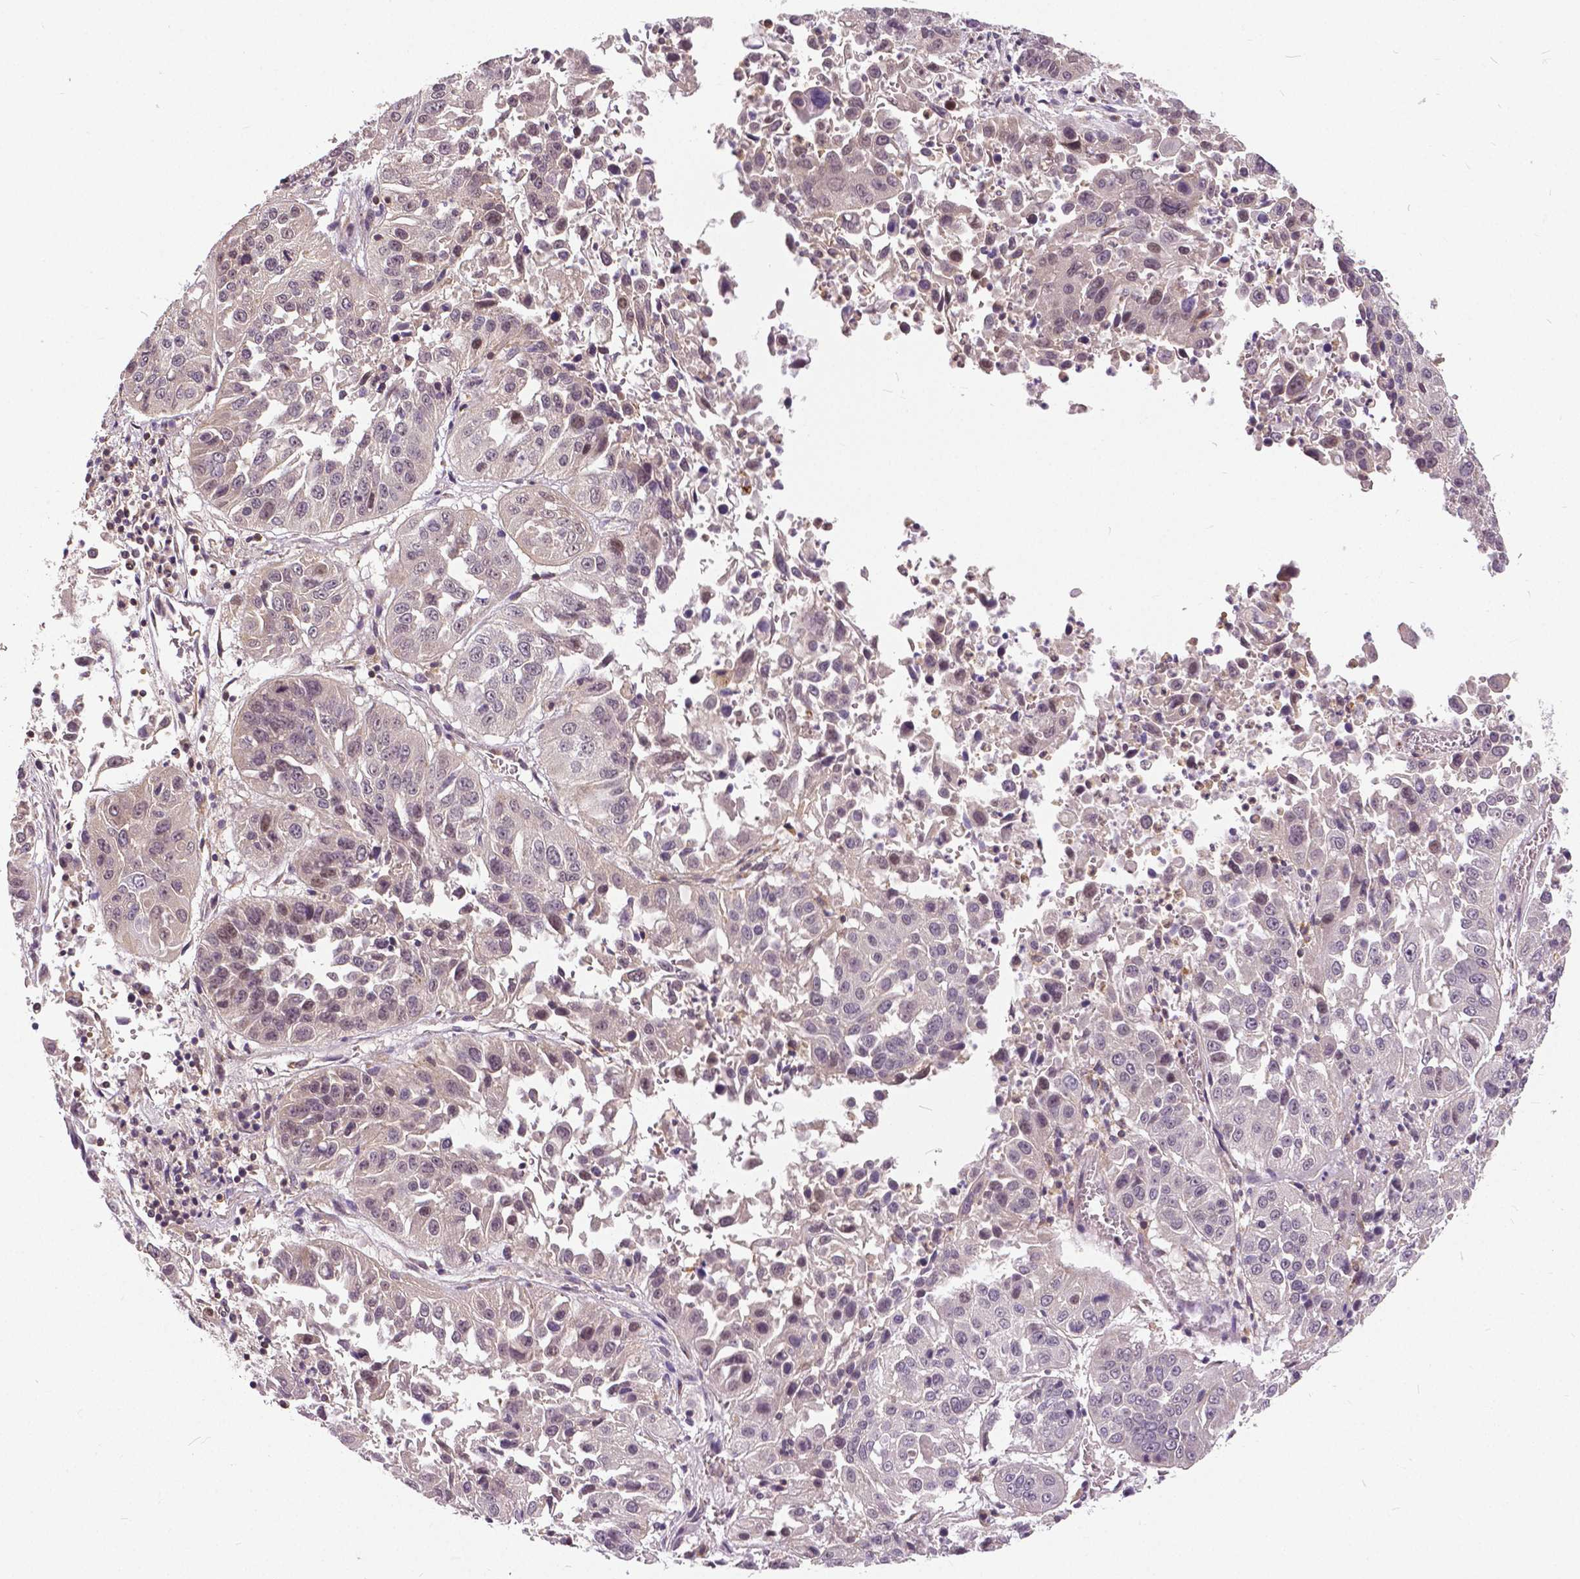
{"staining": {"intensity": "weak", "quantity": "<25%", "location": "nuclear"}, "tissue": "lung cancer", "cell_type": "Tumor cells", "image_type": "cancer", "snomed": [{"axis": "morphology", "description": "Squamous cell carcinoma, NOS"}, {"axis": "topography", "description": "Lung"}], "caption": "This is a image of immunohistochemistry staining of lung cancer, which shows no expression in tumor cells.", "gene": "ANXA13", "patient": {"sex": "female", "age": 61}}